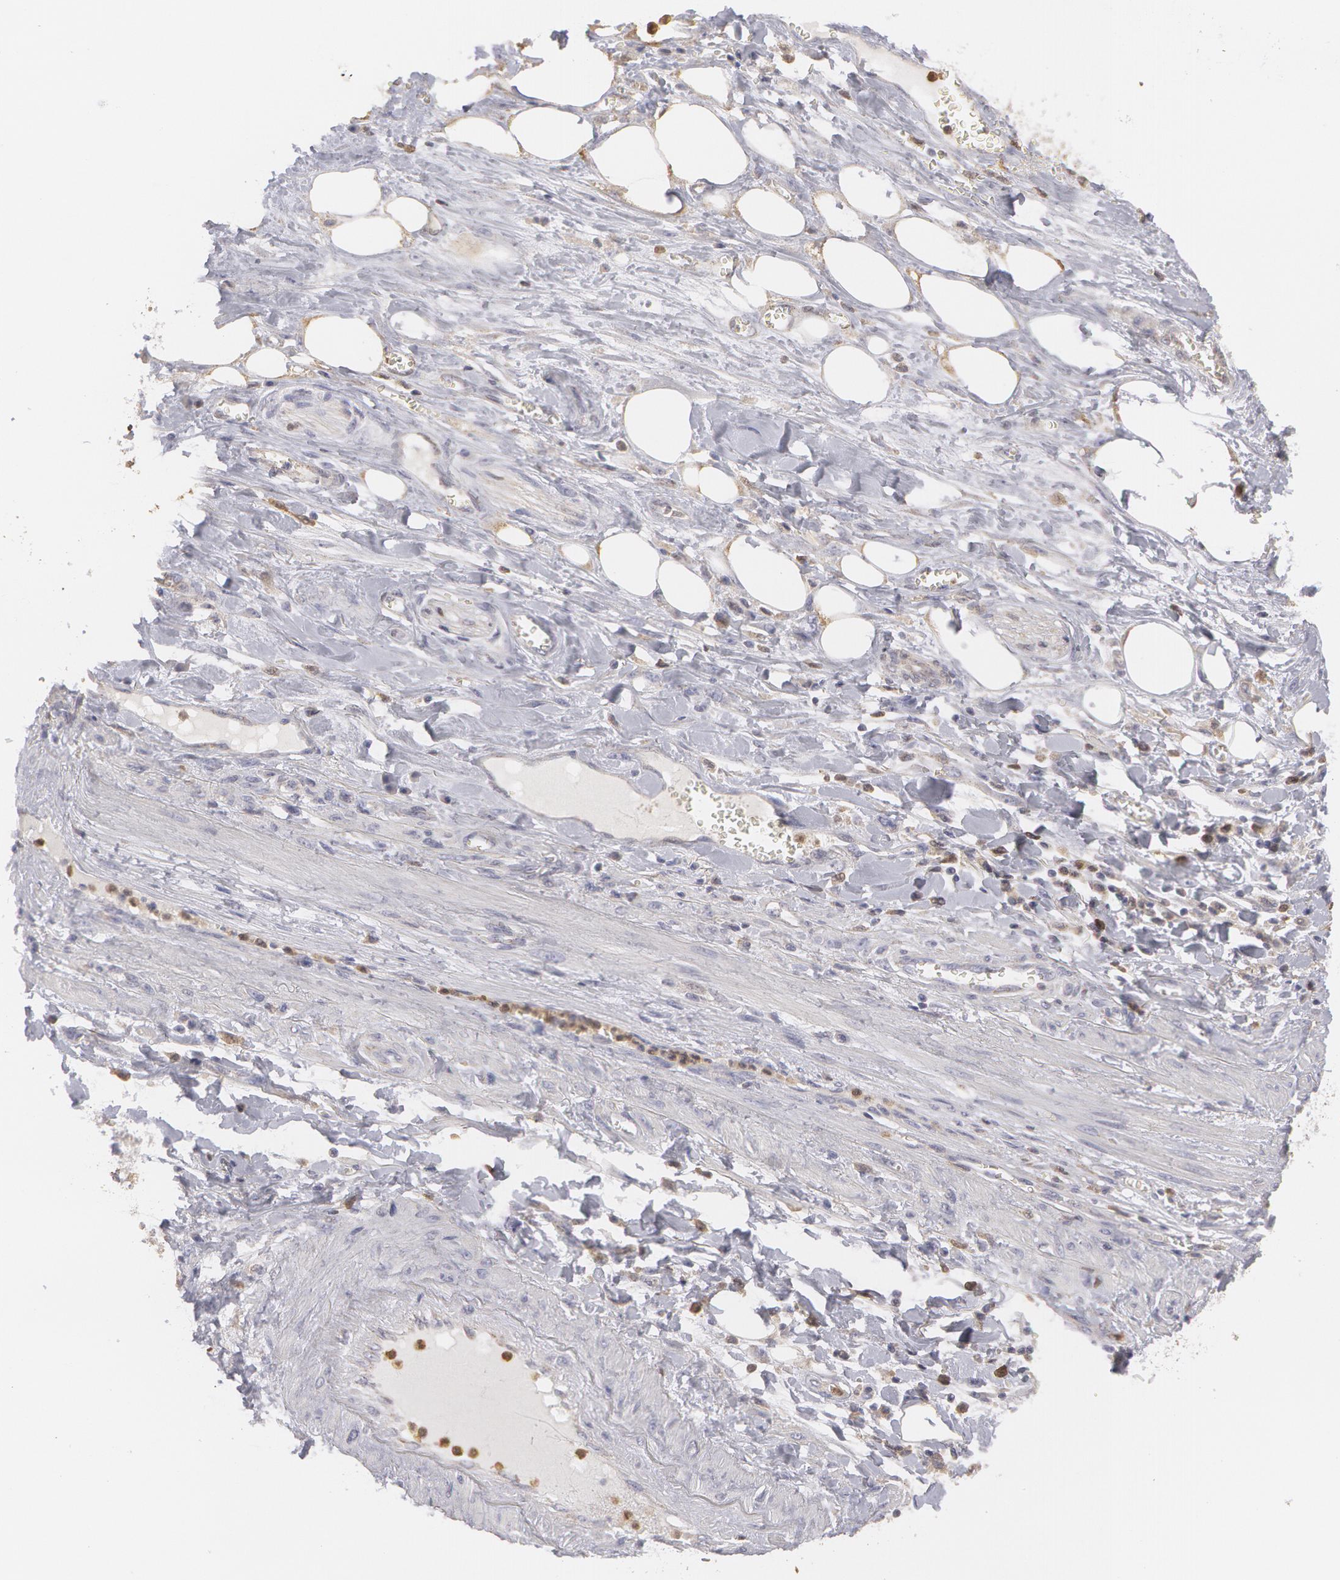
{"staining": {"intensity": "weak", "quantity": "25%-75%", "location": "cytoplasmic/membranous"}, "tissue": "pancreatic cancer", "cell_type": "Tumor cells", "image_type": "cancer", "snomed": [{"axis": "morphology", "description": "Adenocarcinoma, NOS"}, {"axis": "topography", "description": "Pancreas"}], "caption": "Protein staining by immunohistochemistry (IHC) demonstrates weak cytoplasmic/membranous expression in about 25%-75% of tumor cells in pancreatic cancer. The protein of interest is stained brown, and the nuclei are stained in blue (DAB IHC with brightfield microscopy, high magnification).", "gene": "CAT", "patient": {"sex": "male", "age": 69}}